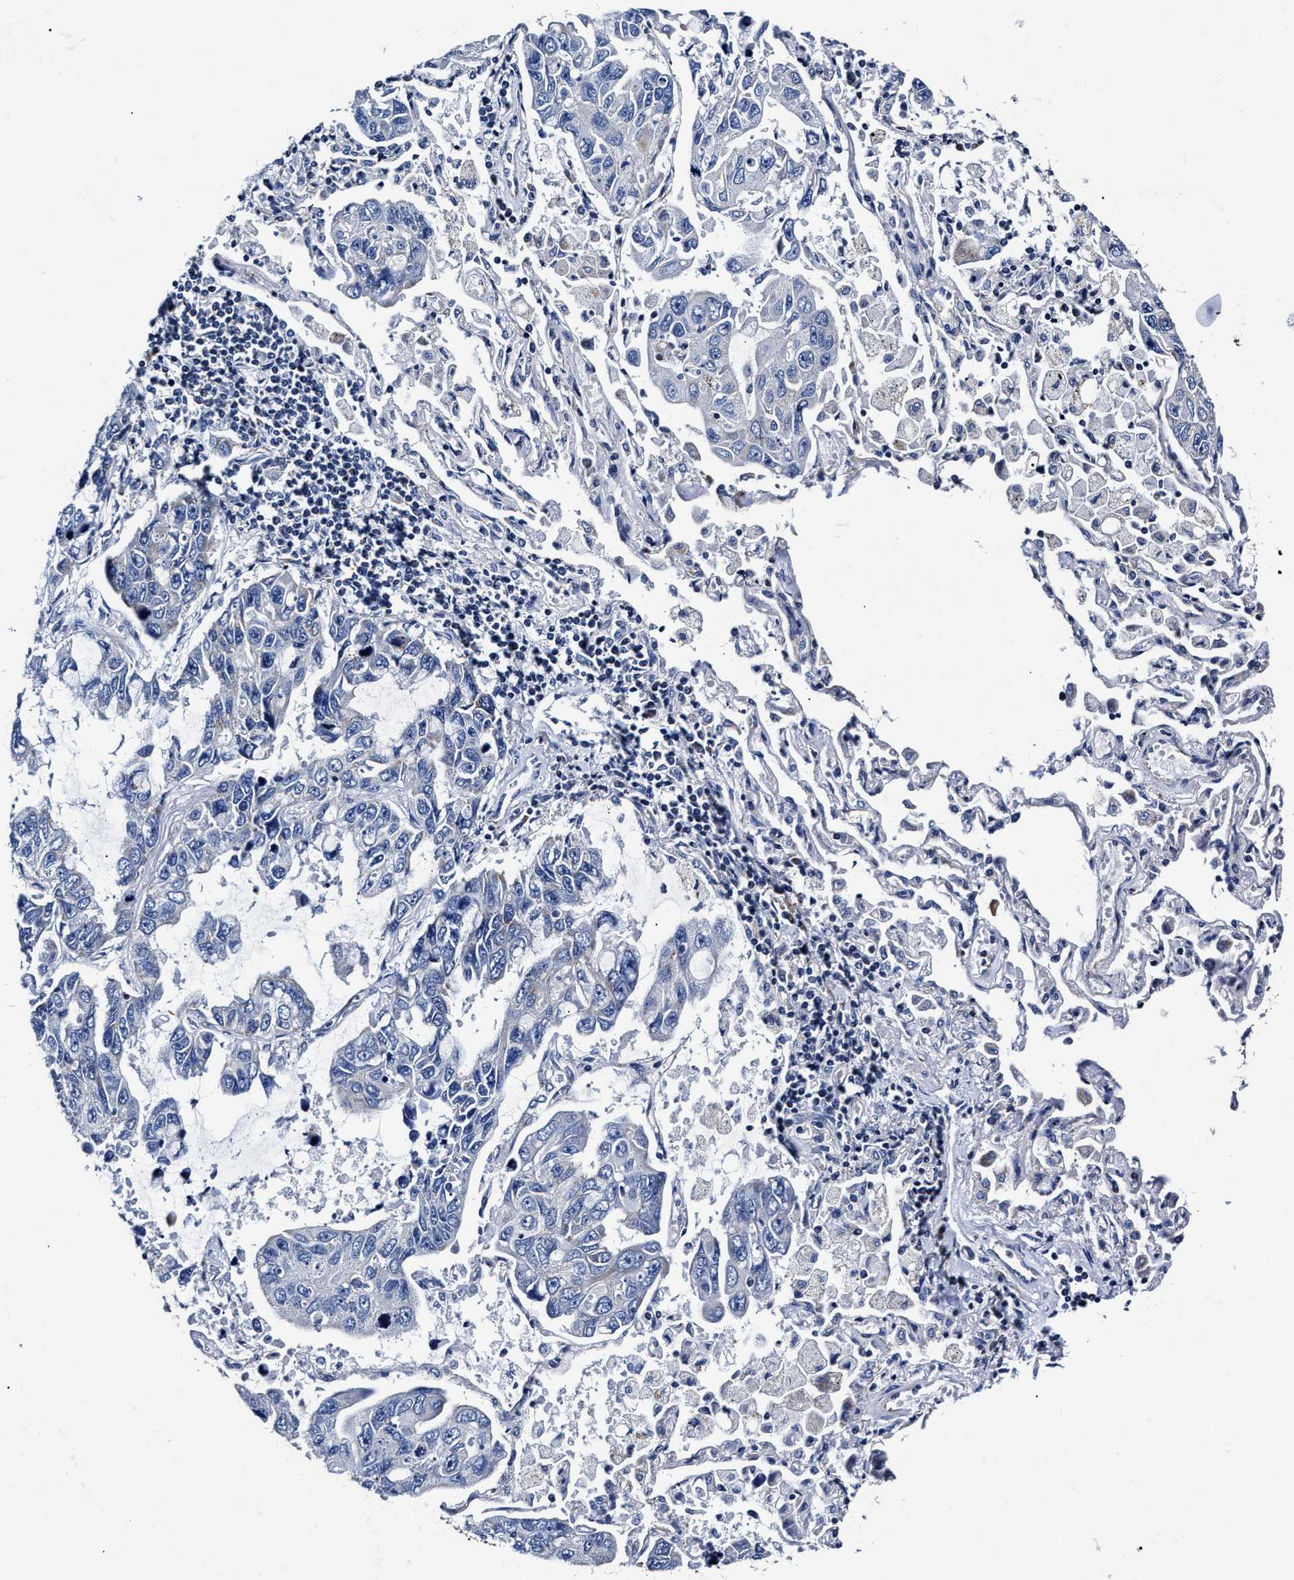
{"staining": {"intensity": "negative", "quantity": "none", "location": "none"}, "tissue": "lung cancer", "cell_type": "Tumor cells", "image_type": "cancer", "snomed": [{"axis": "morphology", "description": "Adenocarcinoma, NOS"}, {"axis": "topography", "description": "Lung"}], "caption": "This is an IHC histopathology image of lung cancer. There is no positivity in tumor cells.", "gene": "HINT2", "patient": {"sex": "male", "age": 64}}